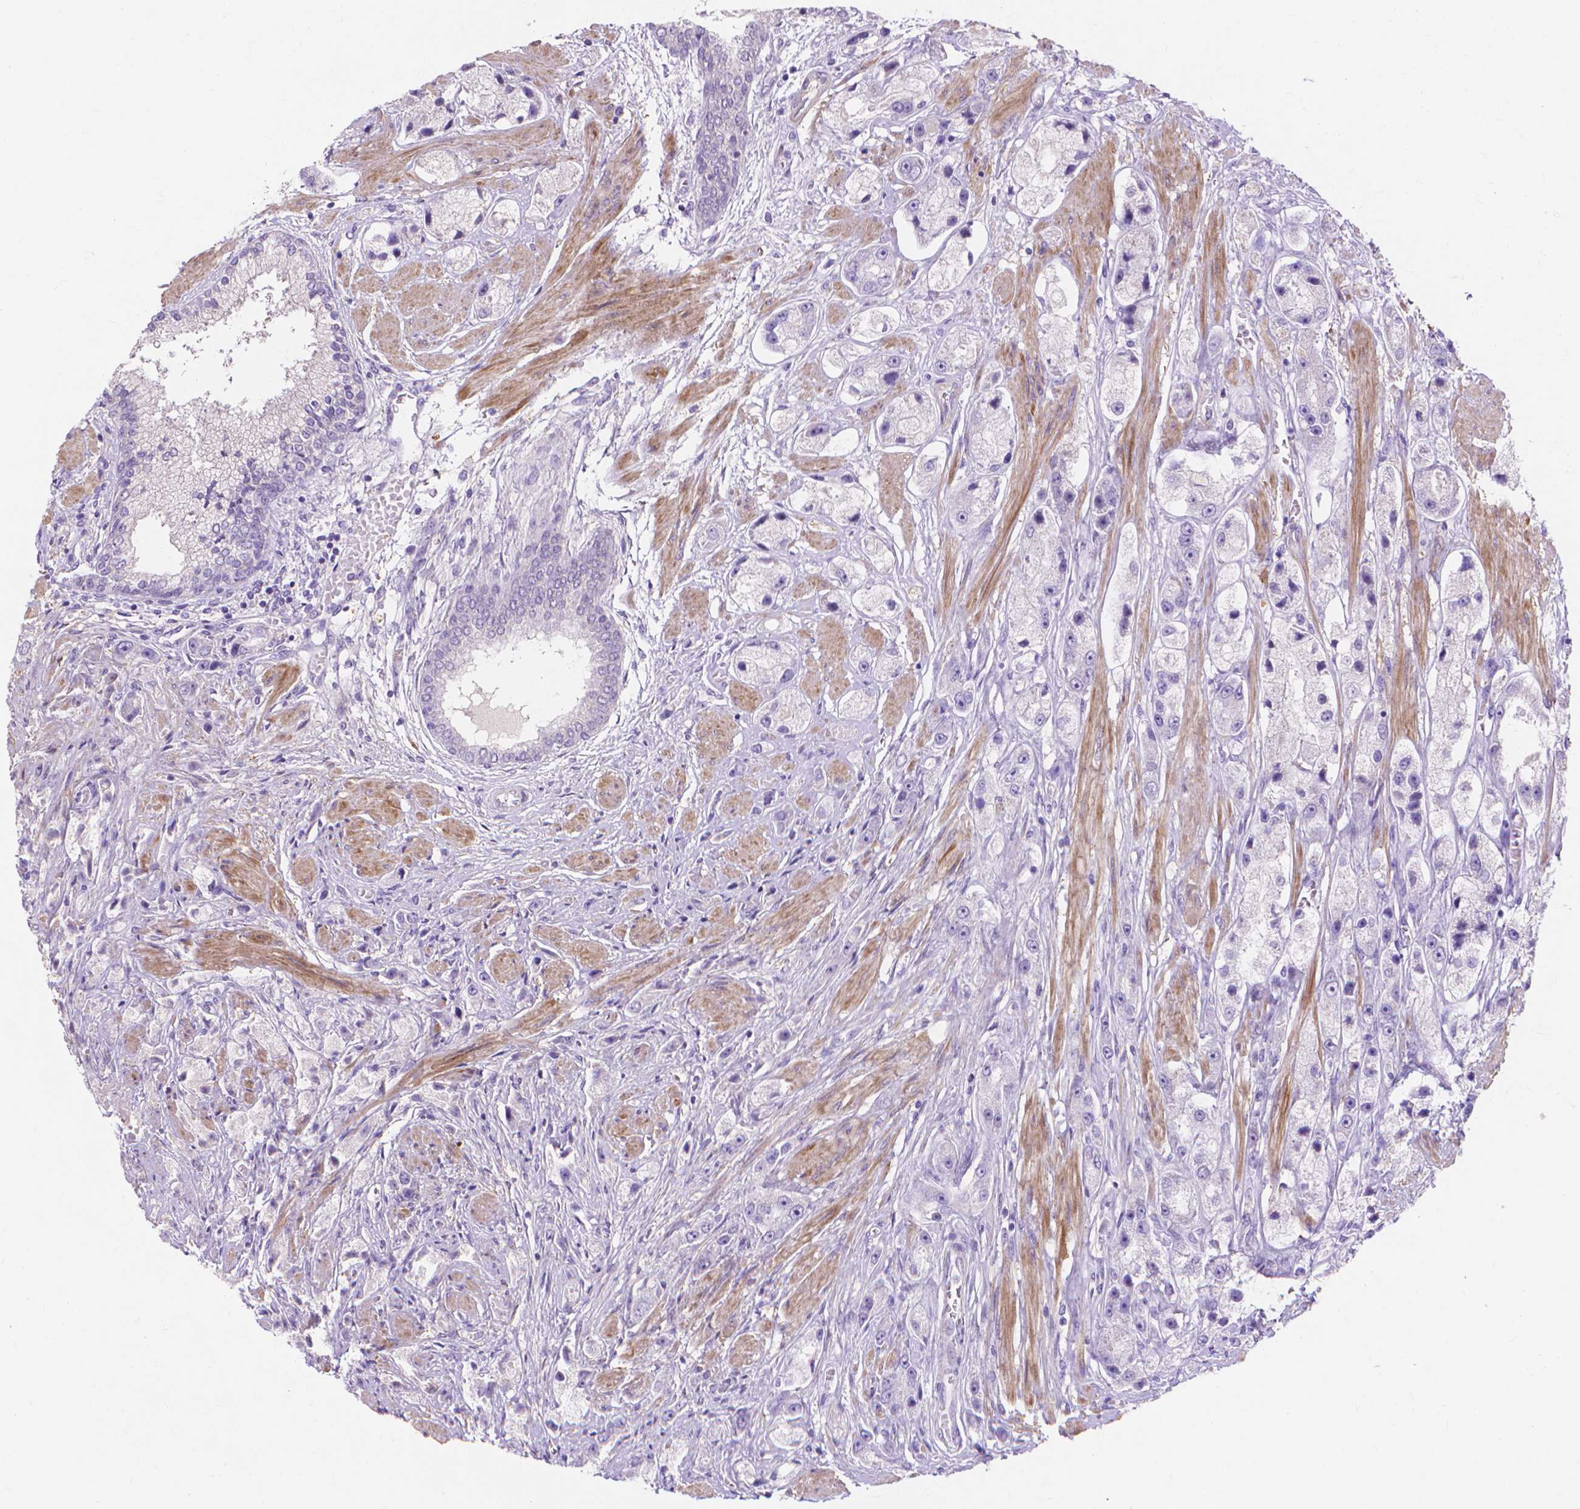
{"staining": {"intensity": "negative", "quantity": "none", "location": "none"}, "tissue": "prostate cancer", "cell_type": "Tumor cells", "image_type": "cancer", "snomed": [{"axis": "morphology", "description": "Adenocarcinoma, High grade"}, {"axis": "topography", "description": "Prostate"}], "caption": "This is a image of immunohistochemistry (IHC) staining of adenocarcinoma (high-grade) (prostate), which shows no staining in tumor cells. Brightfield microscopy of IHC stained with DAB (3,3'-diaminobenzidine) (brown) and hematoxylin (blue), captured at high magnification.", "gene": "MBLAC1", "patient": {"sex": "male", "age": 67}}